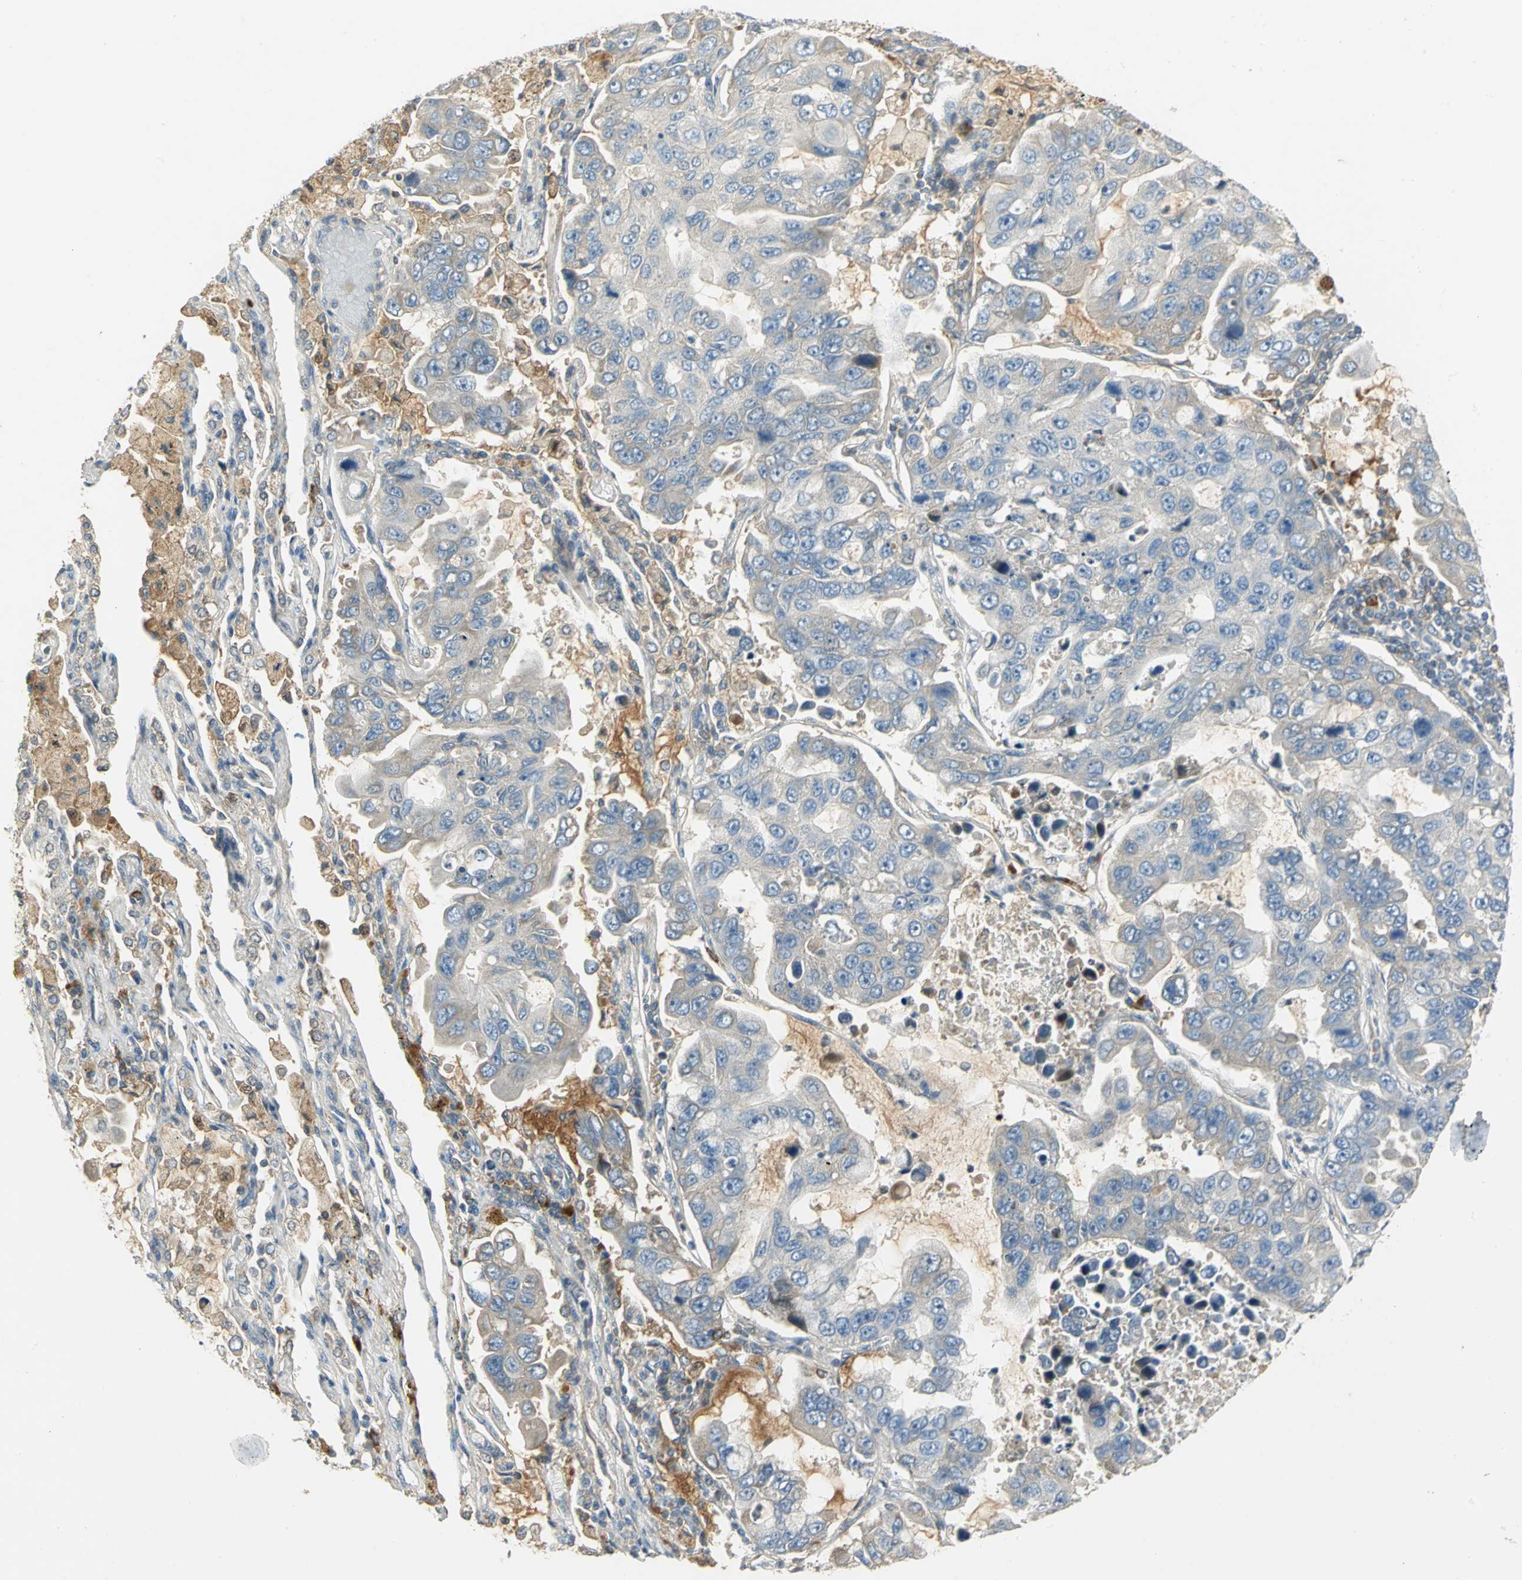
{"staining": {"intensity": "negative", "quantity": "none", "location": "none"}, "tissue": "lung cancer", "cell_type": "Tumor cells", "image_type": "cancer", "snomed": [{"axis": "morphology", "description": "Adenocarcinoma, NOS"}, {"axis": "topography", "description": "Lung"}], "caption": "The image displays no significant staining in tumor cells of lung cancer. (DAB (3,3'-diaminobenzidine) IHC, high magnification).", "gene": "PROC", "patient": {"sex": "male", "age": 64}}